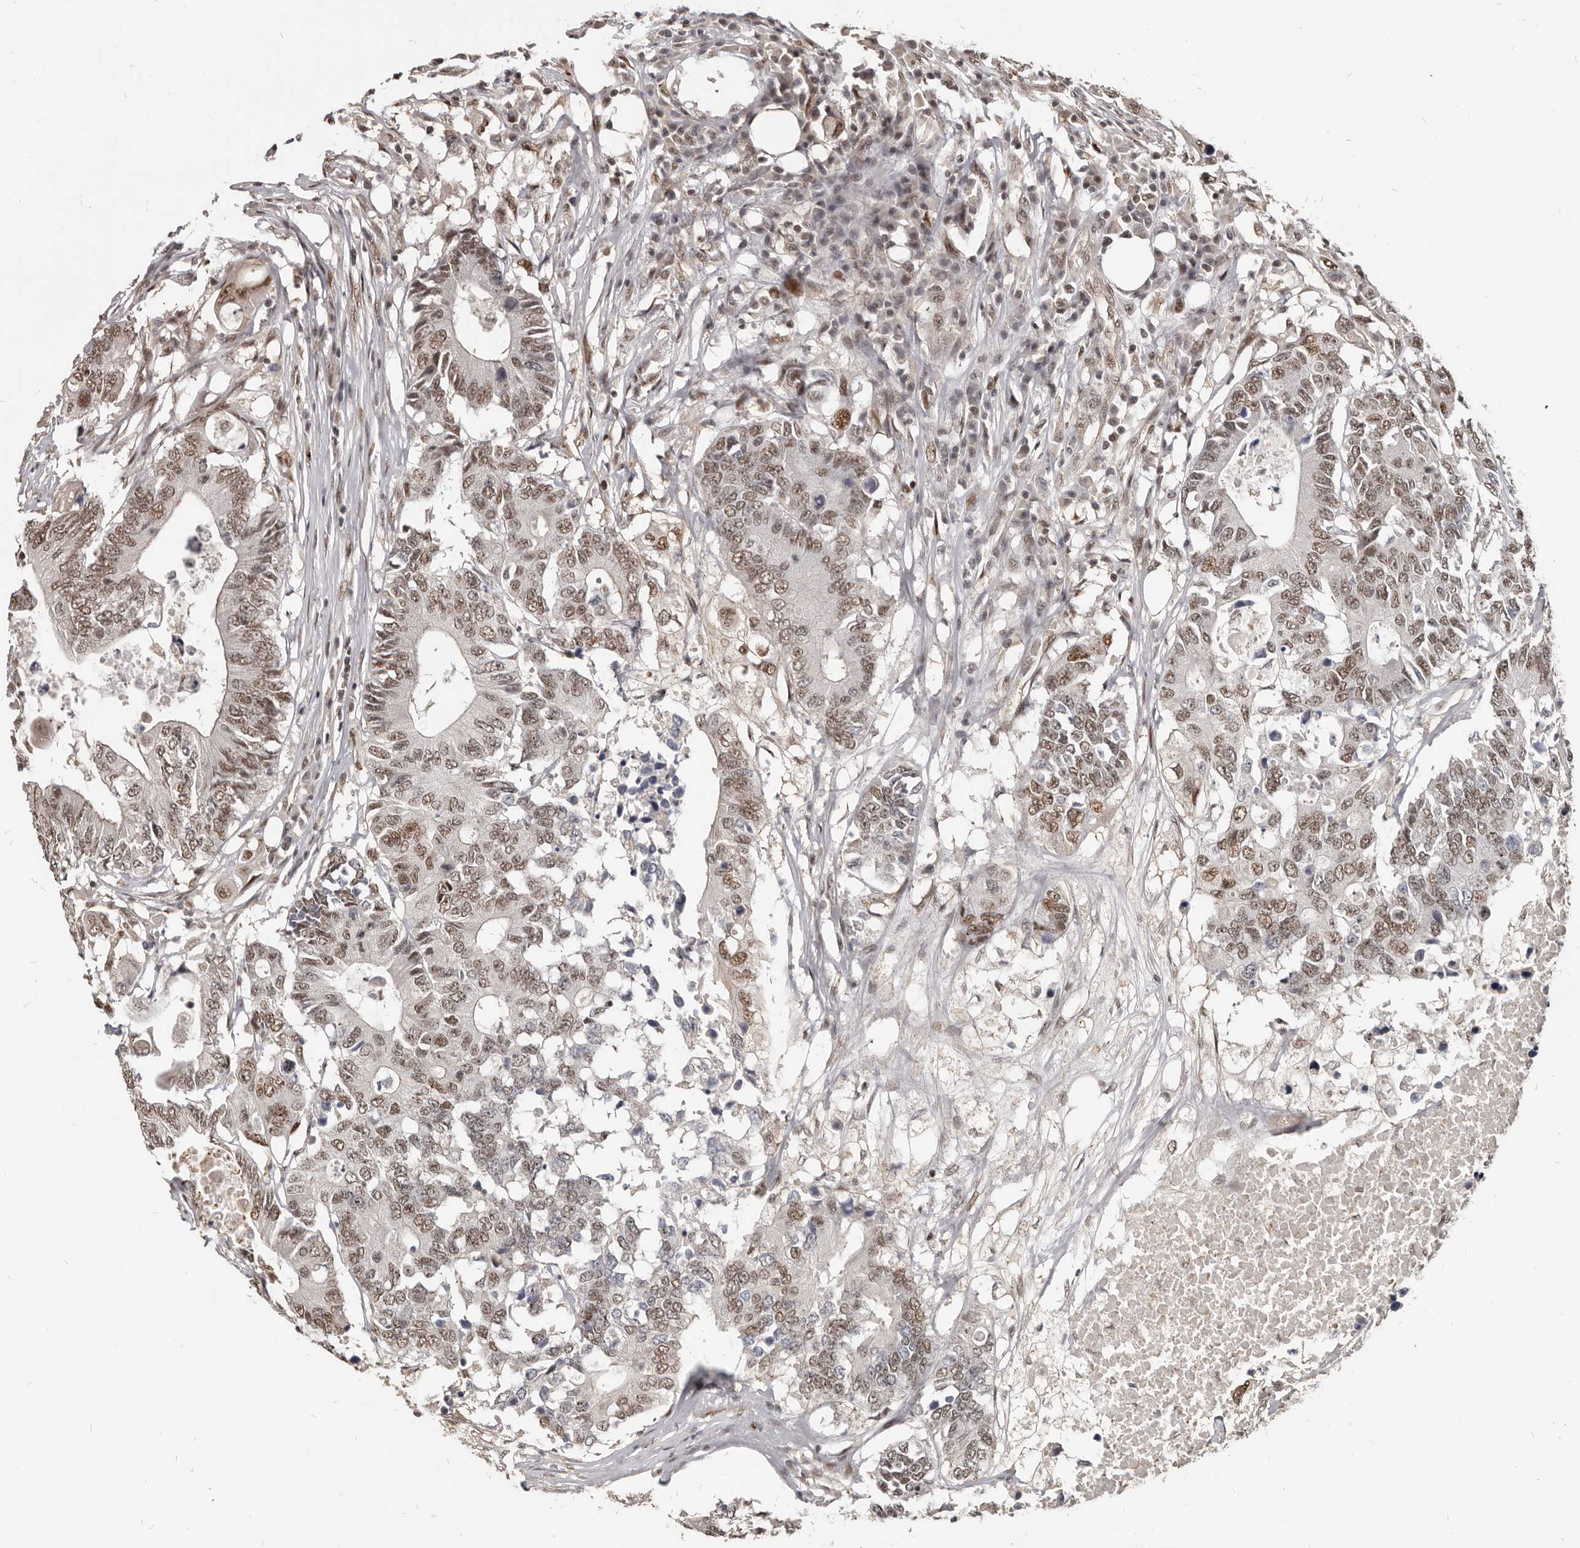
{"staining": {"intensity": "moderate", "quantity": ">75%", "location": "nuclear"}, "tissue": "colorectal cancer", "cell_type": "Tumor cells", "image_type": "cancer", "snomed": [{"axis": "morphology", "description": "Adenocarcinoma, NOS"}, {"axis": "topography", "description": "Colon"}], "caption": "An IHC micrograph of tumor tissue is shown. Protein staining in brown shows moderate nuclear positivity in colorectal adenocarcinoma within tumor cells.", "gene": "ATF5", "patient": {"sex": "male", "age": 71}}